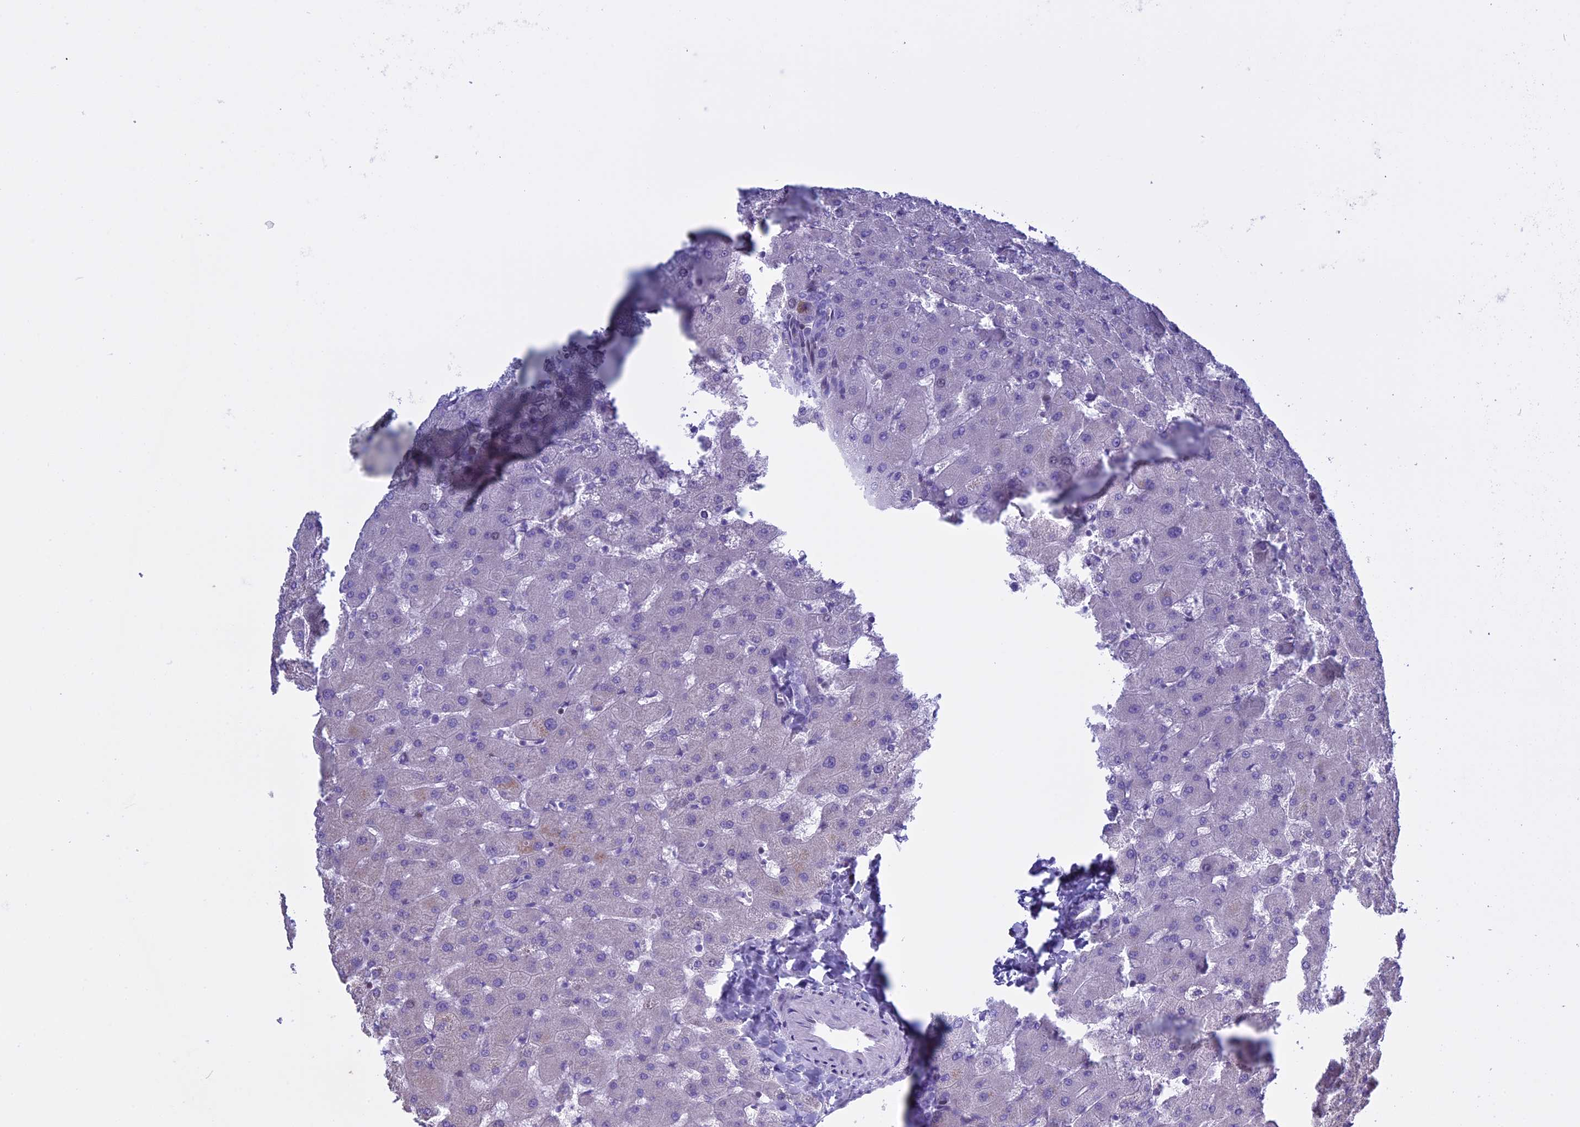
{"staining": {"intensity": "negative", "quantity": "none", "location": "none"}, "tissue": "liver", "cell_type": "Cholangiocytes", "image_type": "normal", "snomed": [{"axis": "morphology", "description": "Normal tissue, NOS"}, {"axis": "topography", "description": "Liver"}], "caption": "High power microscopy photomicrograph of an immunohistochemistry (IHC) micrograph of benign liver, revealing no significant staining in cholangiocytes.", "gene": "KCTD21", "patient": {"sex": "female", "age": 63}}